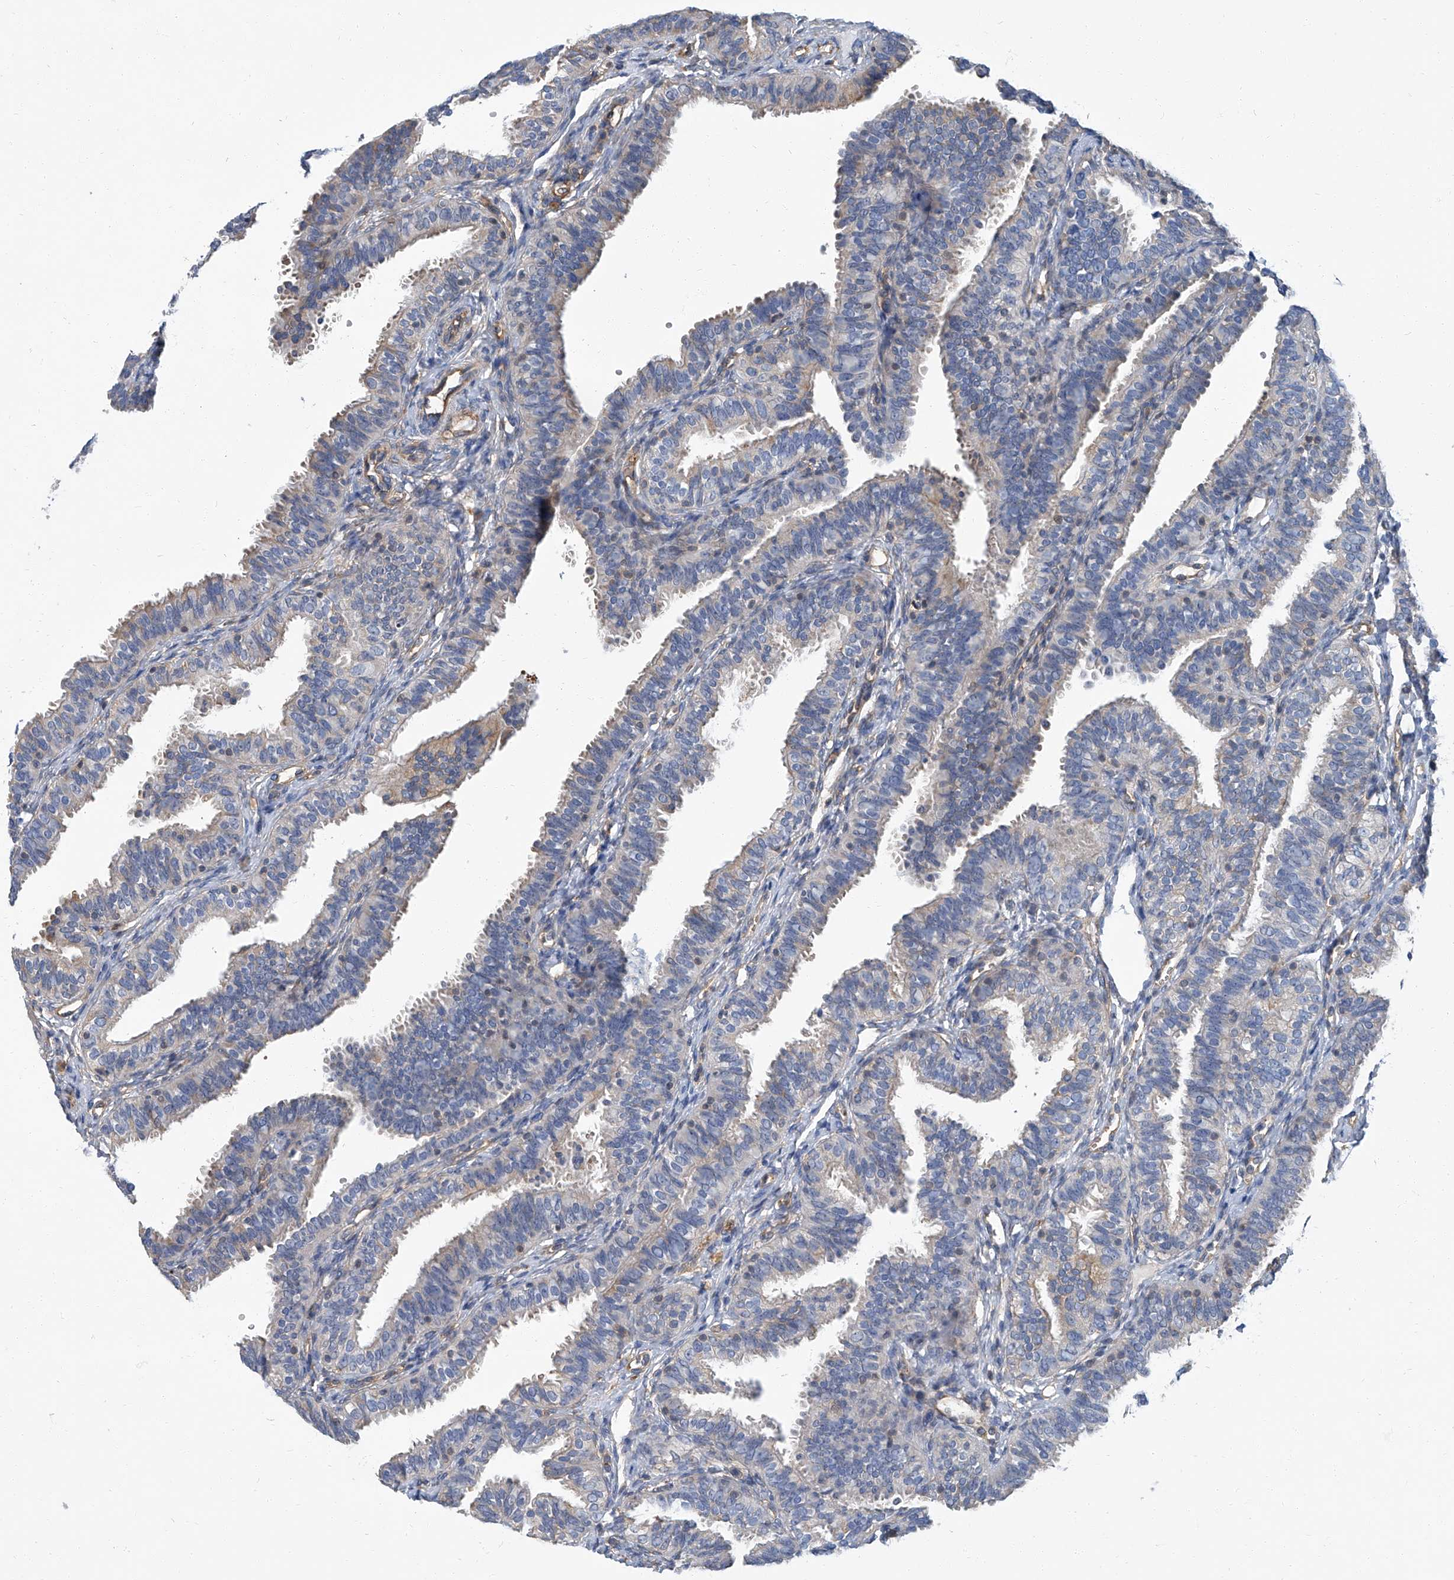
{"staining": {"intensity": "weak", "quantity": "25%-75%", "location": "cytoplasmic/membranous"}, "tissue": "fallopian tube", "cell_type": "Glandular cells", "image_type": "normal", "snomed": [{"axis": "morphology", "description": "Normal tissue, NOS"}, {"axis": "topography", "description": "Fallopian tube"}], "caption": "Immunohistochemistry (IHC) of unremarkable fallopian tube exhibits low levels of weak cytoplasmic/membranous positivity in about 25%-75% of glandular cells.", "gene": "PSMB10", "patient": {"sex": "female", "age": 35}}